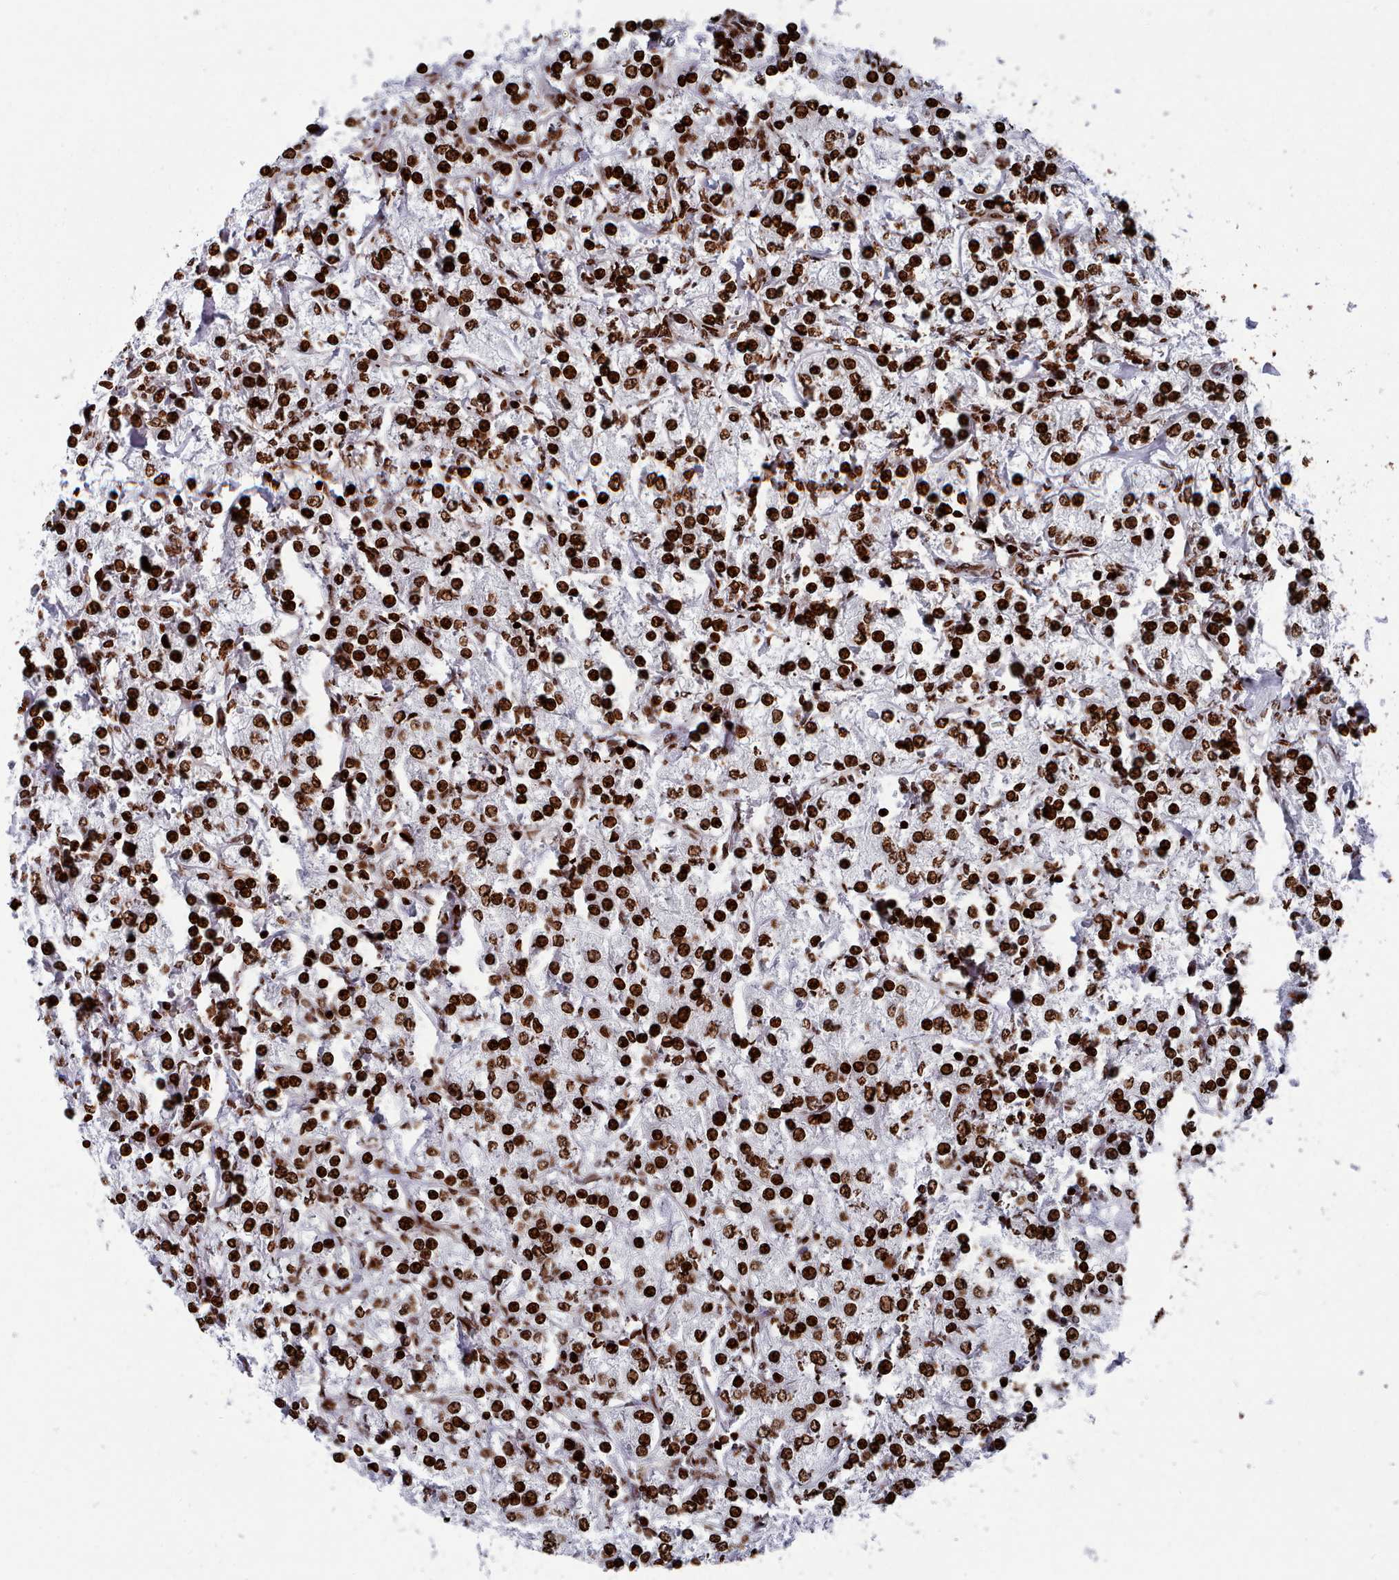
{"staining": {"intensity": "strong", "quantity": ">75%", "location": "nuclear"}, "tissue": "renal cancer", "cell_type": "Tumor cells", "image_type": "cancer", "snomed": [{"axis": "morphology", "description": "Adenocarcinoma, NOS"}, {"axis": "topography", "description": "Kidney"}], "caption": "High-magnification brightfield microscopy of adenocarcinoma (renal) stained with DAB (3,3'-diaminobenzidine) (brown) and counterstained with hematoxylin (blue). tumor cells exhibit strong nuclear expression is present in approximately>75% of cells. The staining was performed using DAB to visualize the protein expression in brown, while the nuclei were stained in blue with hematoxylin (Magnification: 20x).", "gene": "PCDHB12", "patient": {"sex": "male", "age": 77}}